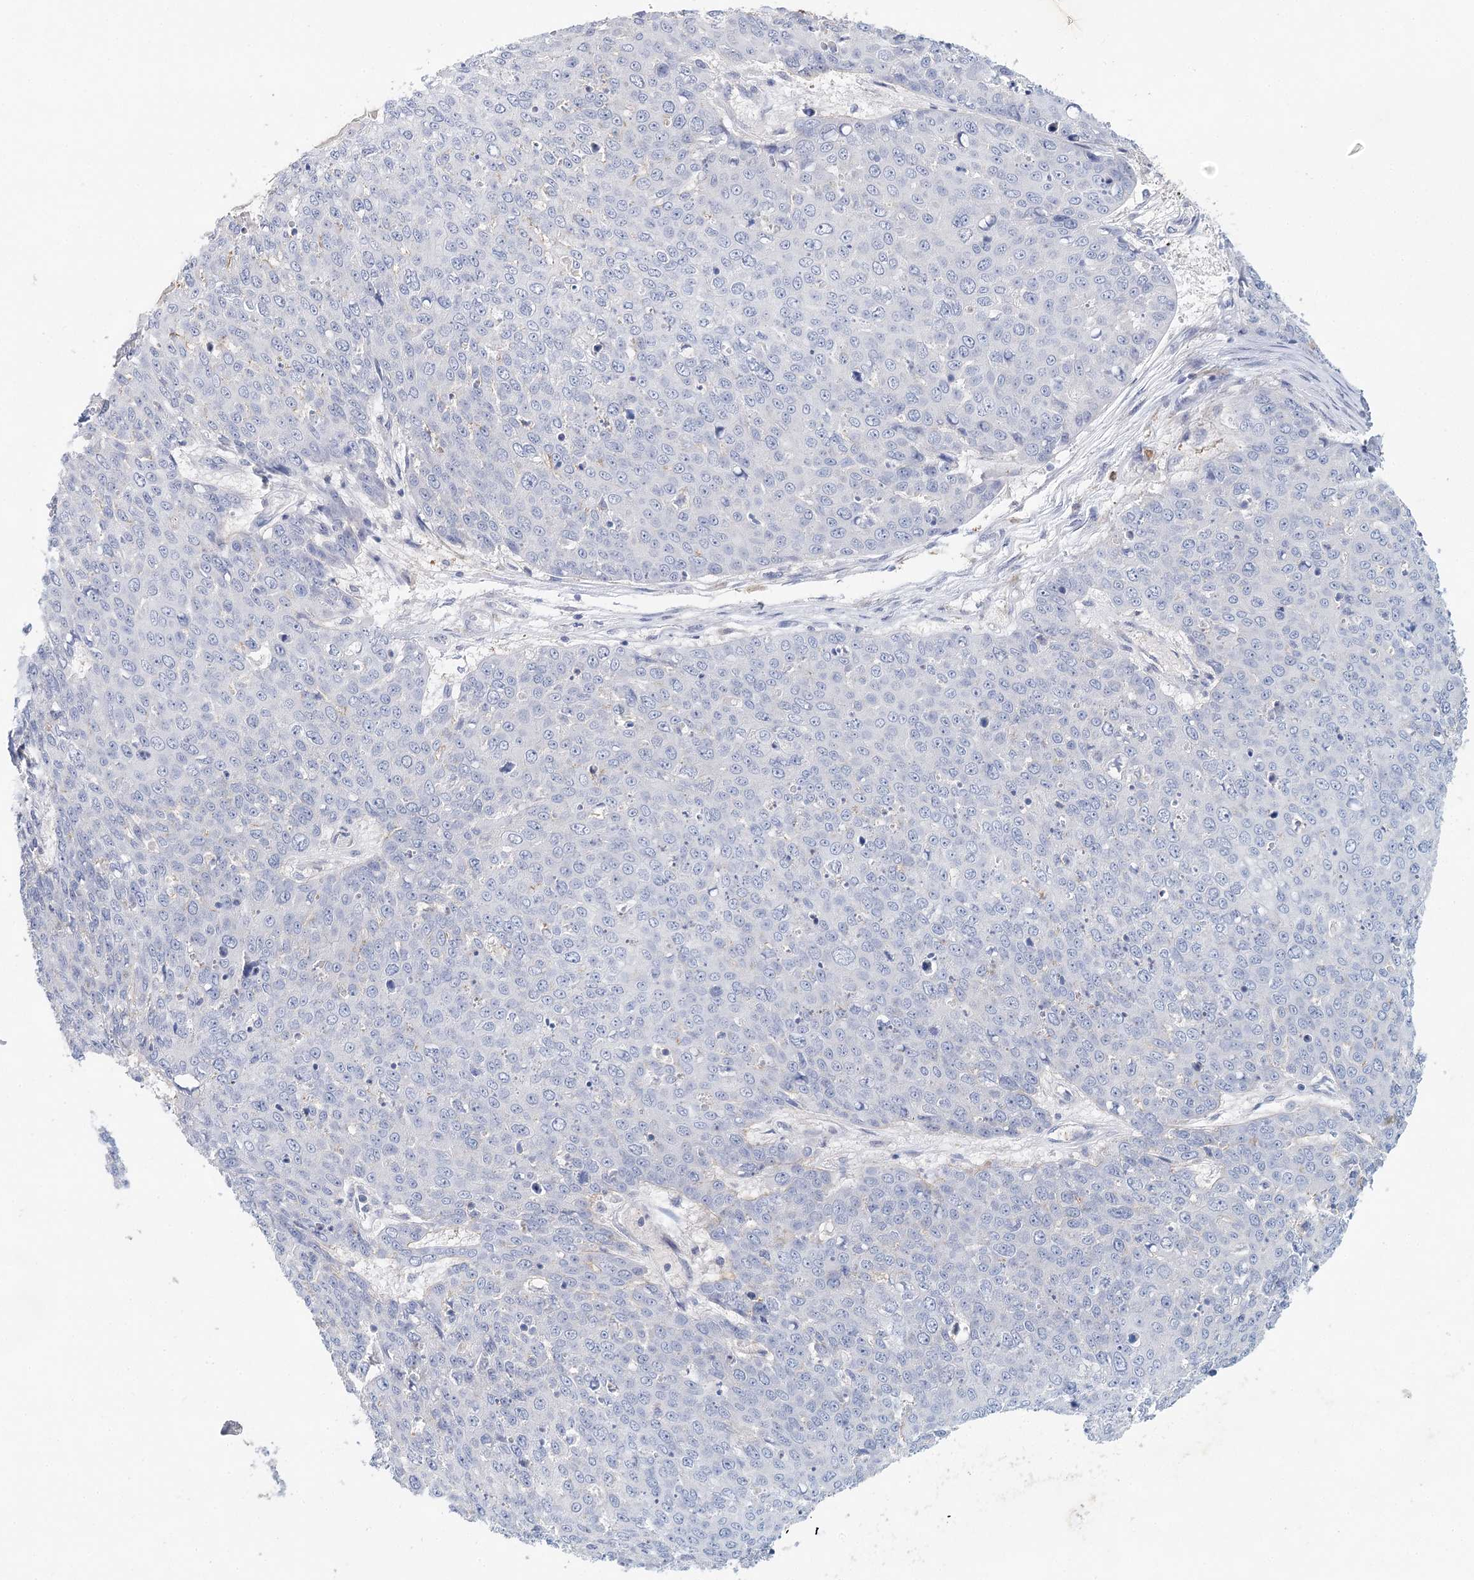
{"staining": {"intensity": "negative", "quantity": "none", "location": "none"}, "tissue": "skin cancer", "cell_type": "Tumor cells", "image_type": "cancer", "snomed": [{"axis": "morphology", "description": "Squamous cell carcinoma, NOS"}, {"axis": "topography", "description": "Skin"}], "caption": "This is an immunohistochemistry (IHC) photomicrograph of skin cancer (squamous cell carcinoma). There is no staining in tumor cells.", "gene": "SLC19A3", "patient": {"sex": "male", "age": 71}}